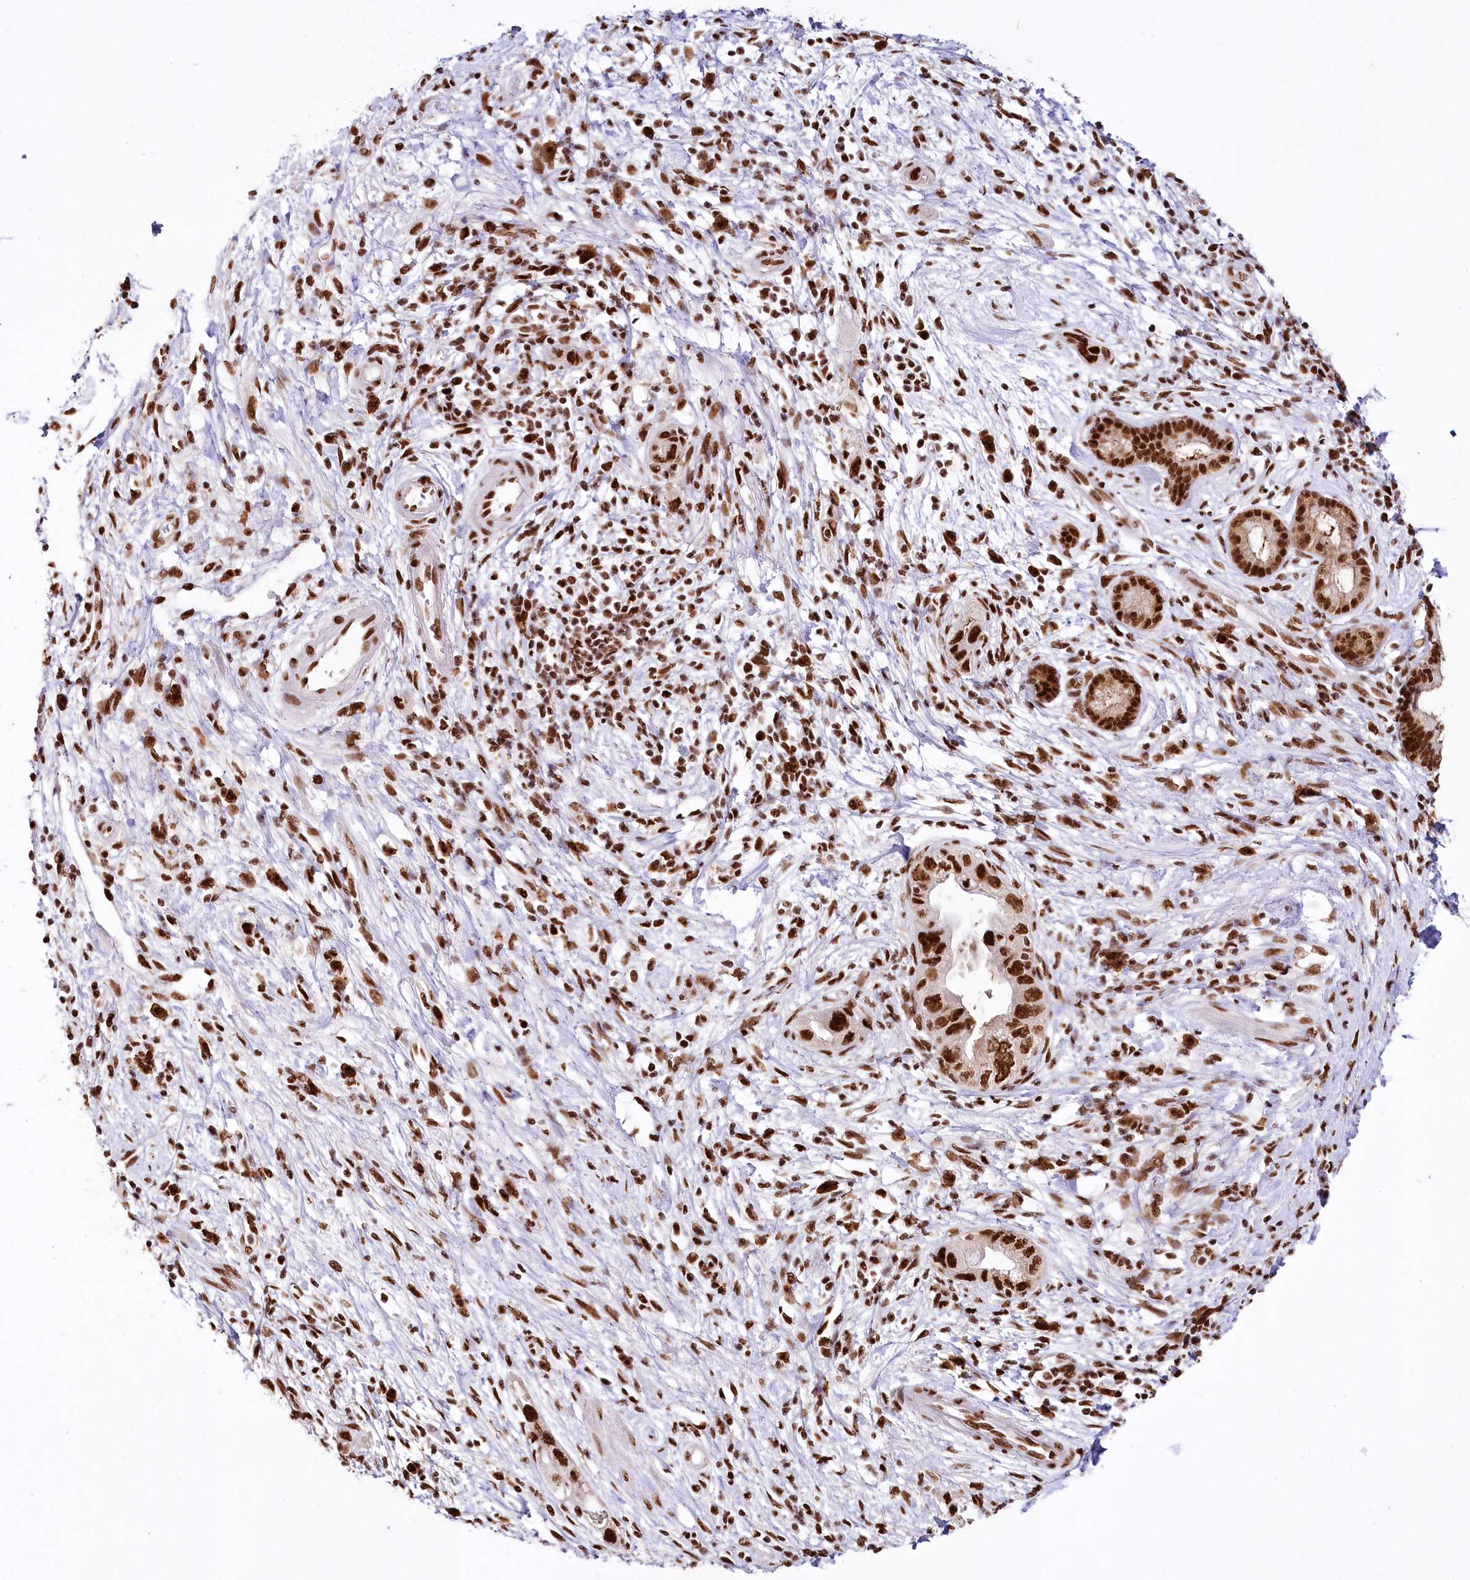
{"staining": {"intensity": "strong", "quantity": ">75%", "location": "nuclear"}, "tissue": "pancreatic cancer", "cell_type": "Tumor cells", "image_type": "cancer", "snomed": [{"axis": "morphology", "description": "Adenocarcinoma, NOS"}, {"axis": "topography", "description": "Pancreas"}], "caption": "Strong nuclear positivity is identified in approximately >75% of tumor cells in adenocarcinoma (pancreatic).", "gene": "SMARCE1", "patient": {"sex": "female", "age": 73}}